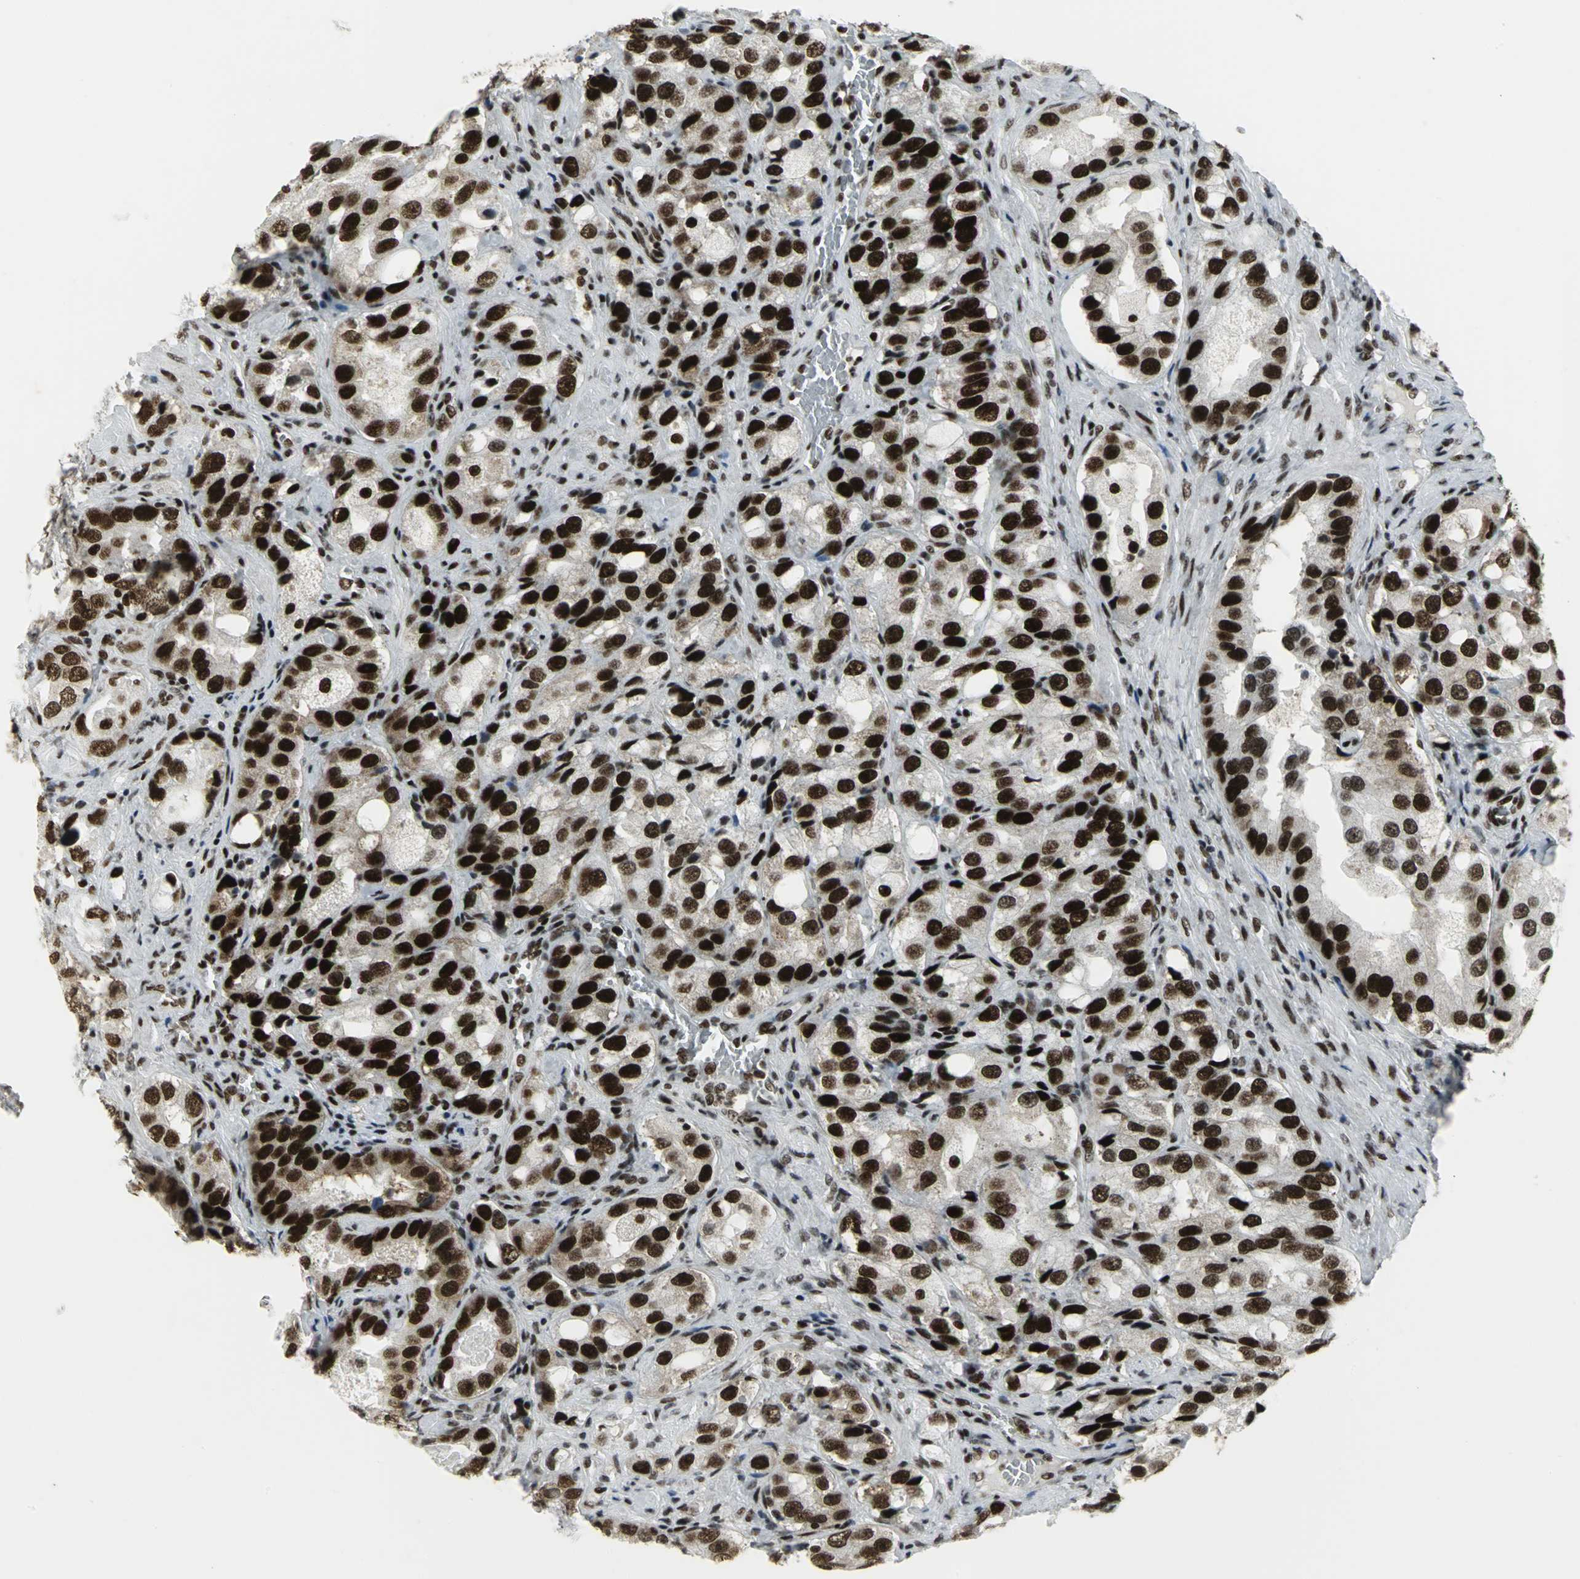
{"staining": {"intensity": "strong", "quantity": ">75%", "location": "cytoplasmic/membranous"}, "tissue": "prostate cancer", "cell_type": "Tumor cells", "image_type": "cancer", "snomed": [{"axis": "morphology", "description": "Adenocarcinoma, High grade"}, {"axis": "topography", "description": "Prostate"}], "caption": "Prostate high-grade adenocarcinoma stained with a brown dye shows strong cytoplasmic/membranous positive expression in about >75% of tumor cells.", "gene": "SMARCA4", "patient": {"sex": "male", "age": 63}}